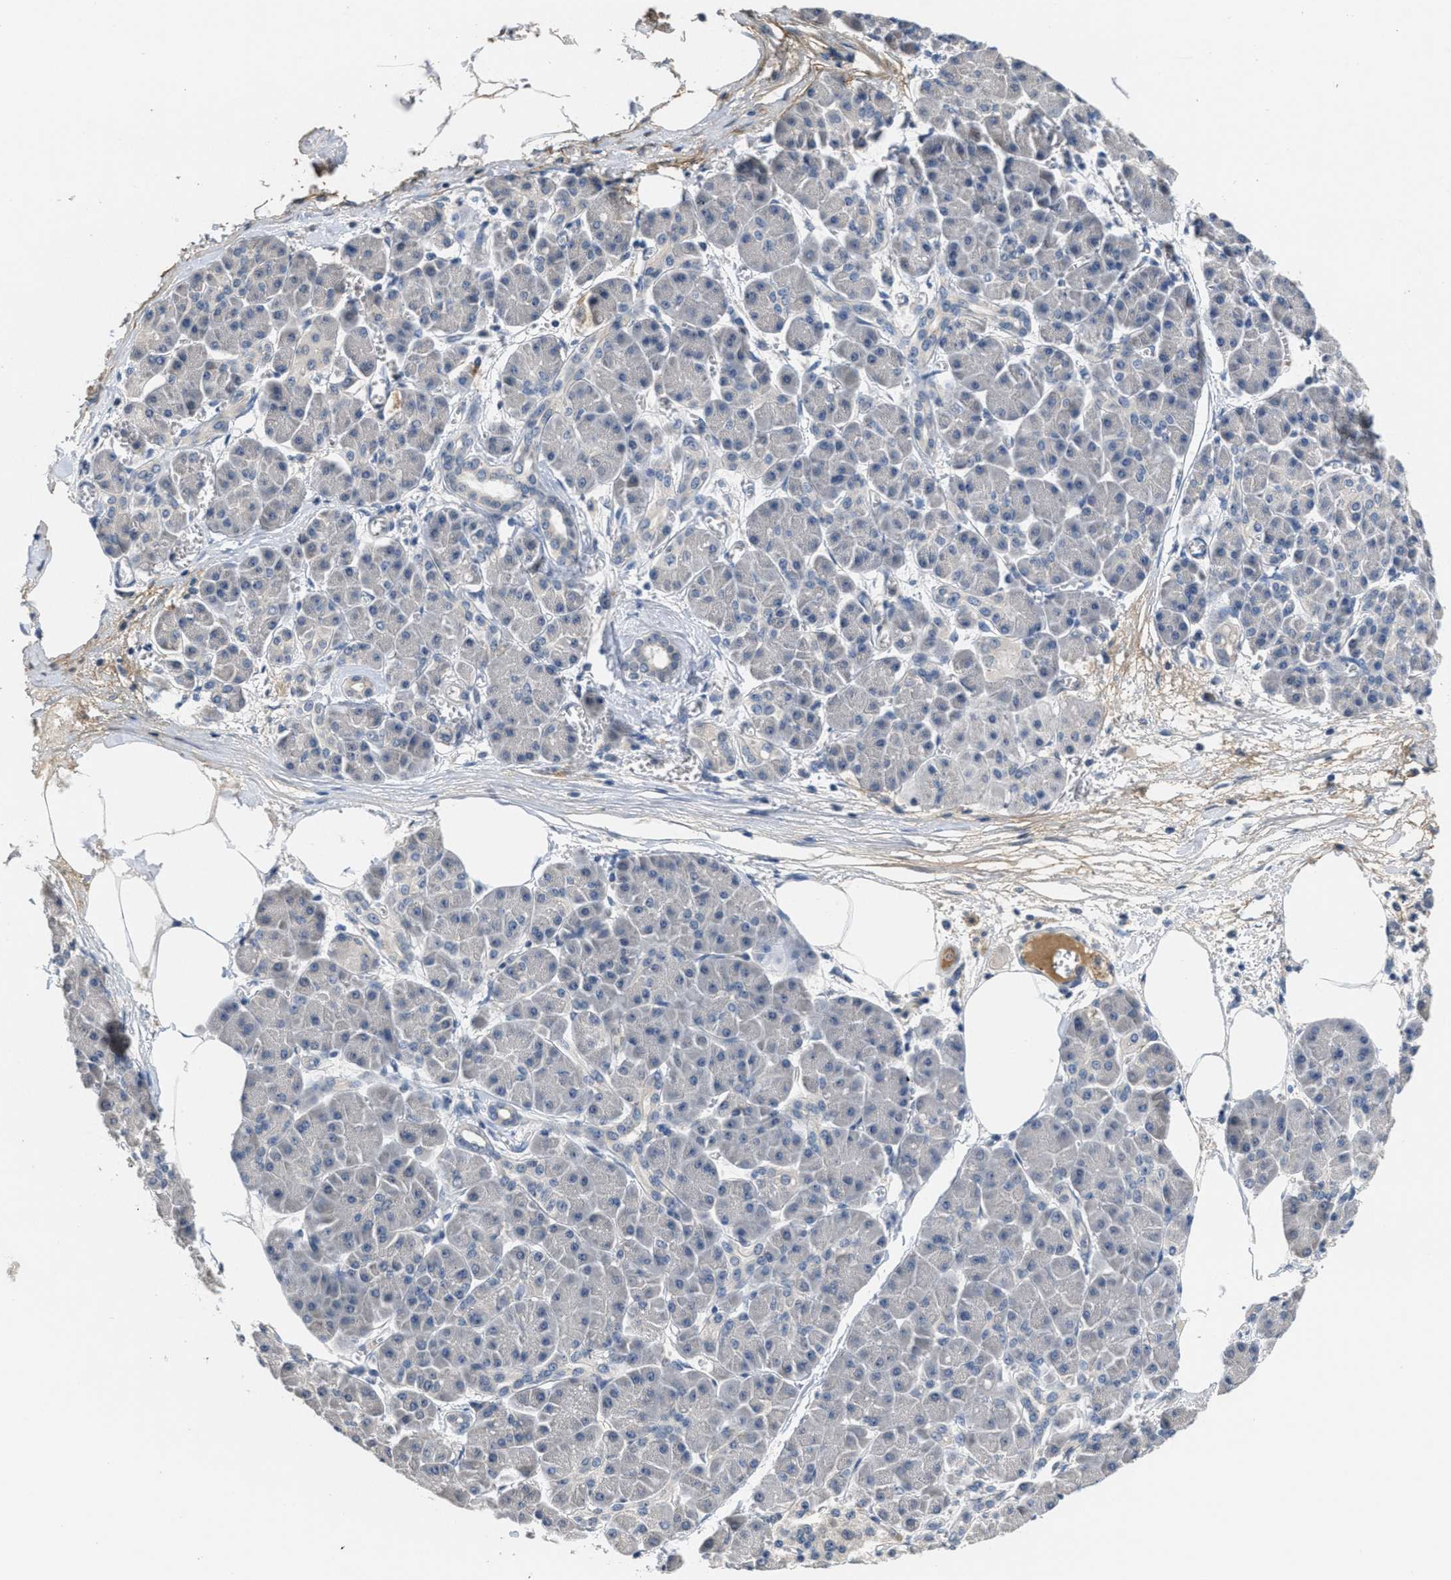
{"staining": {"intensity": "negative", "quantity": "none", "location": "none"}, "tissue": "pancreatic cancer", "cell_type": "Tumor cells", "image_type": "cancer", "snomed": [{"axis": "morphology", "description": "Adenocarcinoma, NOS"}, {"axis": "topography", "description": "Pancreas"}], "caption": "An image of adenocarcinoma (pancreatic) stained for a protein reveals no brown staining in tumor cells.", "gene": "ANGPT1", "patient": {"sex": "female", "age": 70}}